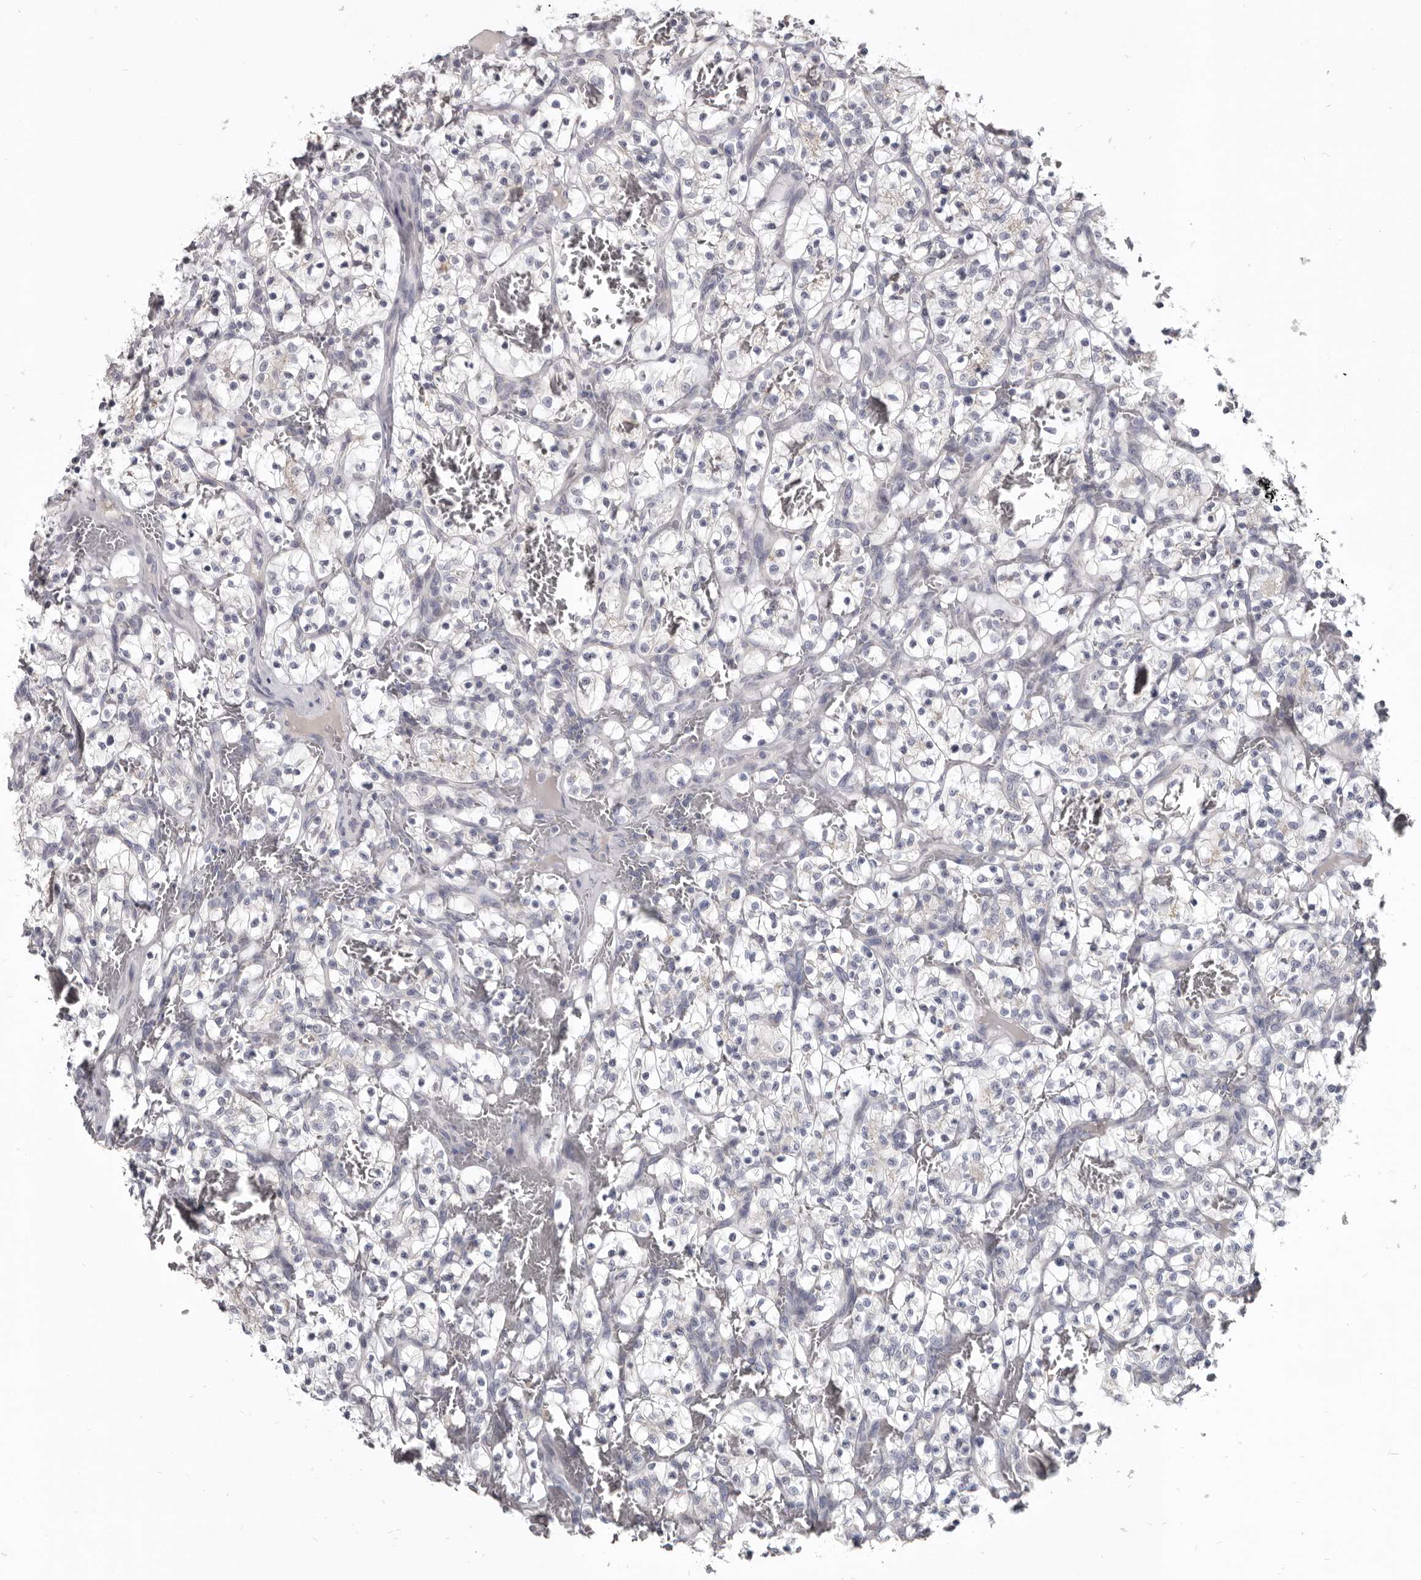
{"staining": {"intensity": "negative", "quantity": "none", "location": "none"}, "tissue": "renal cancer", "cell_type": "Tumor cells", "image_type": "cancer", "snomed": [{"axis": "morphology", "description": "Adenocarcinoma, NOS"}, {"axis": "topography", "description": "Kidney"}], "caption": "The image exhibits no significant expression in tumor cells of adenocarcinoma (renal). (Immunohistochemistry, brightfield microscopy, high magnification).", "gene": "CGN", "patient": {"sex": "female", "age": 57}}